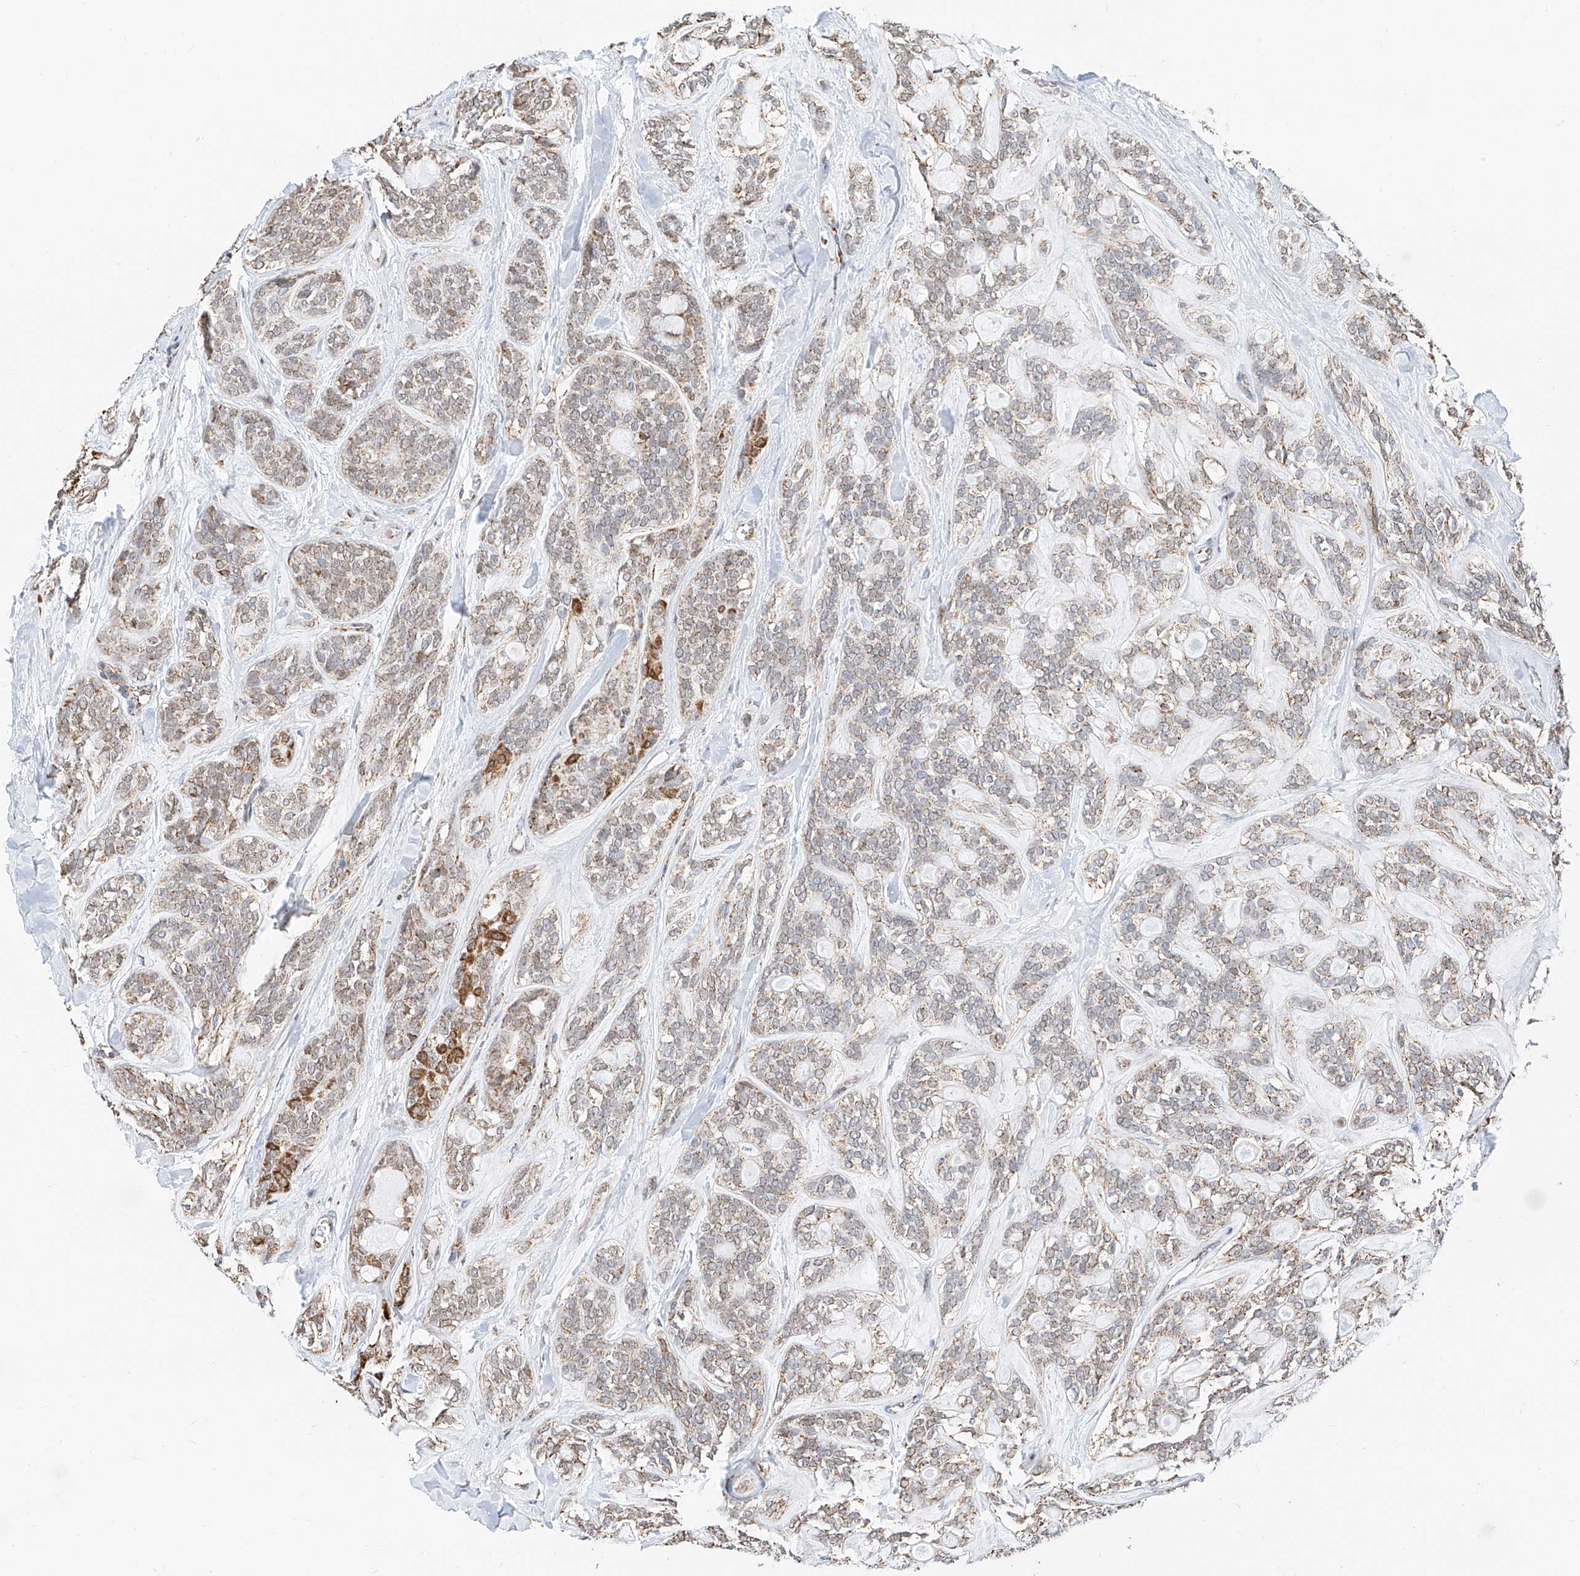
{"staining": {"intensity": "moderate", "quantity": "25%-75%", "location": "cytoplasmic/membranous"}, "tissue": "head and neck cancer", "cell_type": "Tumor cells", "image_type": "cancer", "snomed": [{"axis": "morphology", "description": "Adenocarcinoma, NOS"}, {"axis": "topography", "description": "Head-Neck"}], "caption": "An IHC histopathology image of tumor tissue is shown. Protein staining in brown labels moderate cytoplasmic/membranous positivity in head and neck adenocarcinoma within tumor cells.", "gene": "NALCN", "patient": {"sex": "male", "age": 66}}